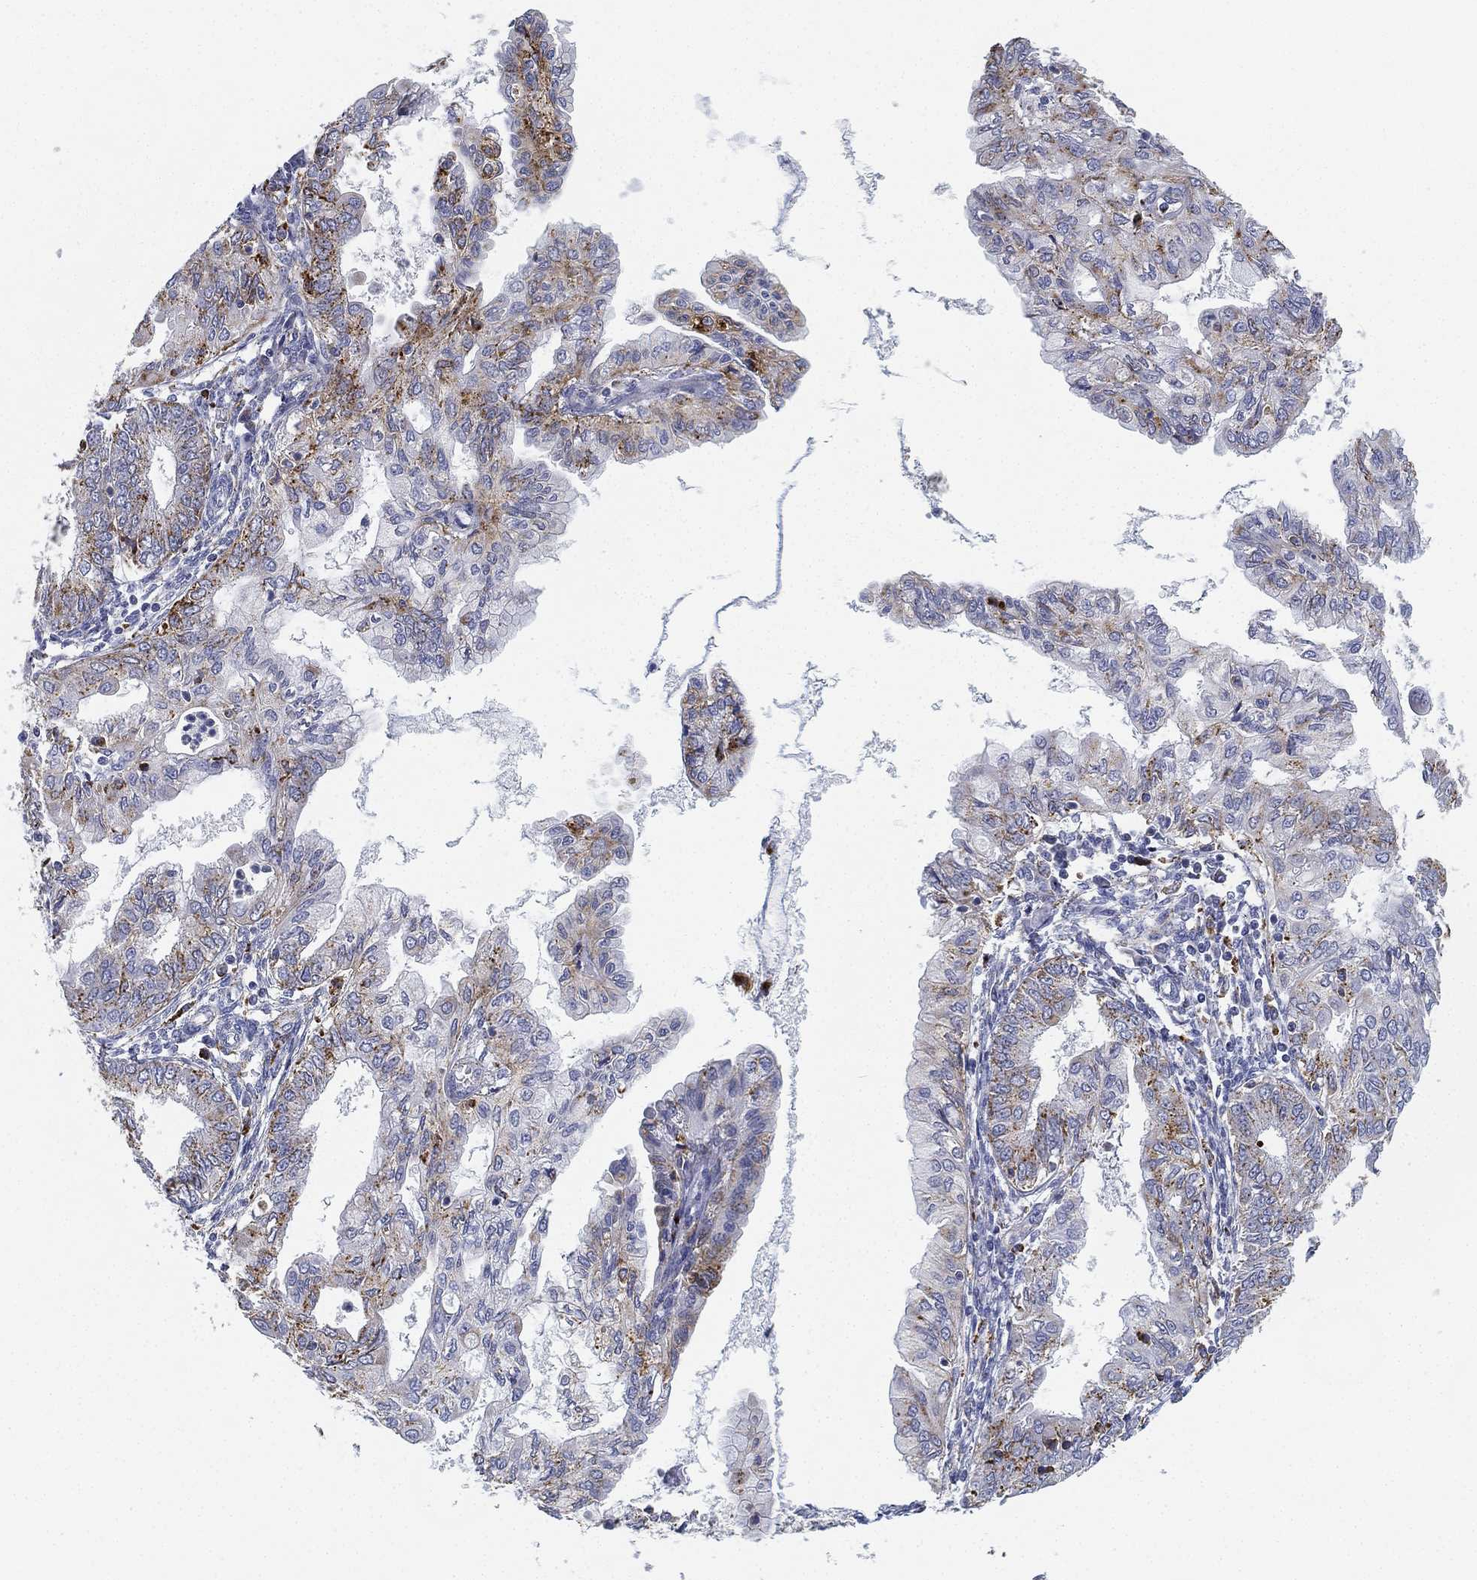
{"staining": {"intensity": "moderate", "quantity": "<25%", "location": "cytoplasmic/membranous"}, "tissue": "endometrial cancer", "cell_type": "Tumor cells", "image_type": "cancer", "snomed": [{"axis": "morphology", "description": "Adenocarcinoma, NOS"}, {"axis": "topography", "description": "Endometrium"}], "caption": "Moderate cytoplasmic/membranous protein positivity is identified in approximately <25% of tumor cells in endometrial adenocarcinoma.", "gene": "NPC2", "patient": {"sex": "female", "age": 68}}